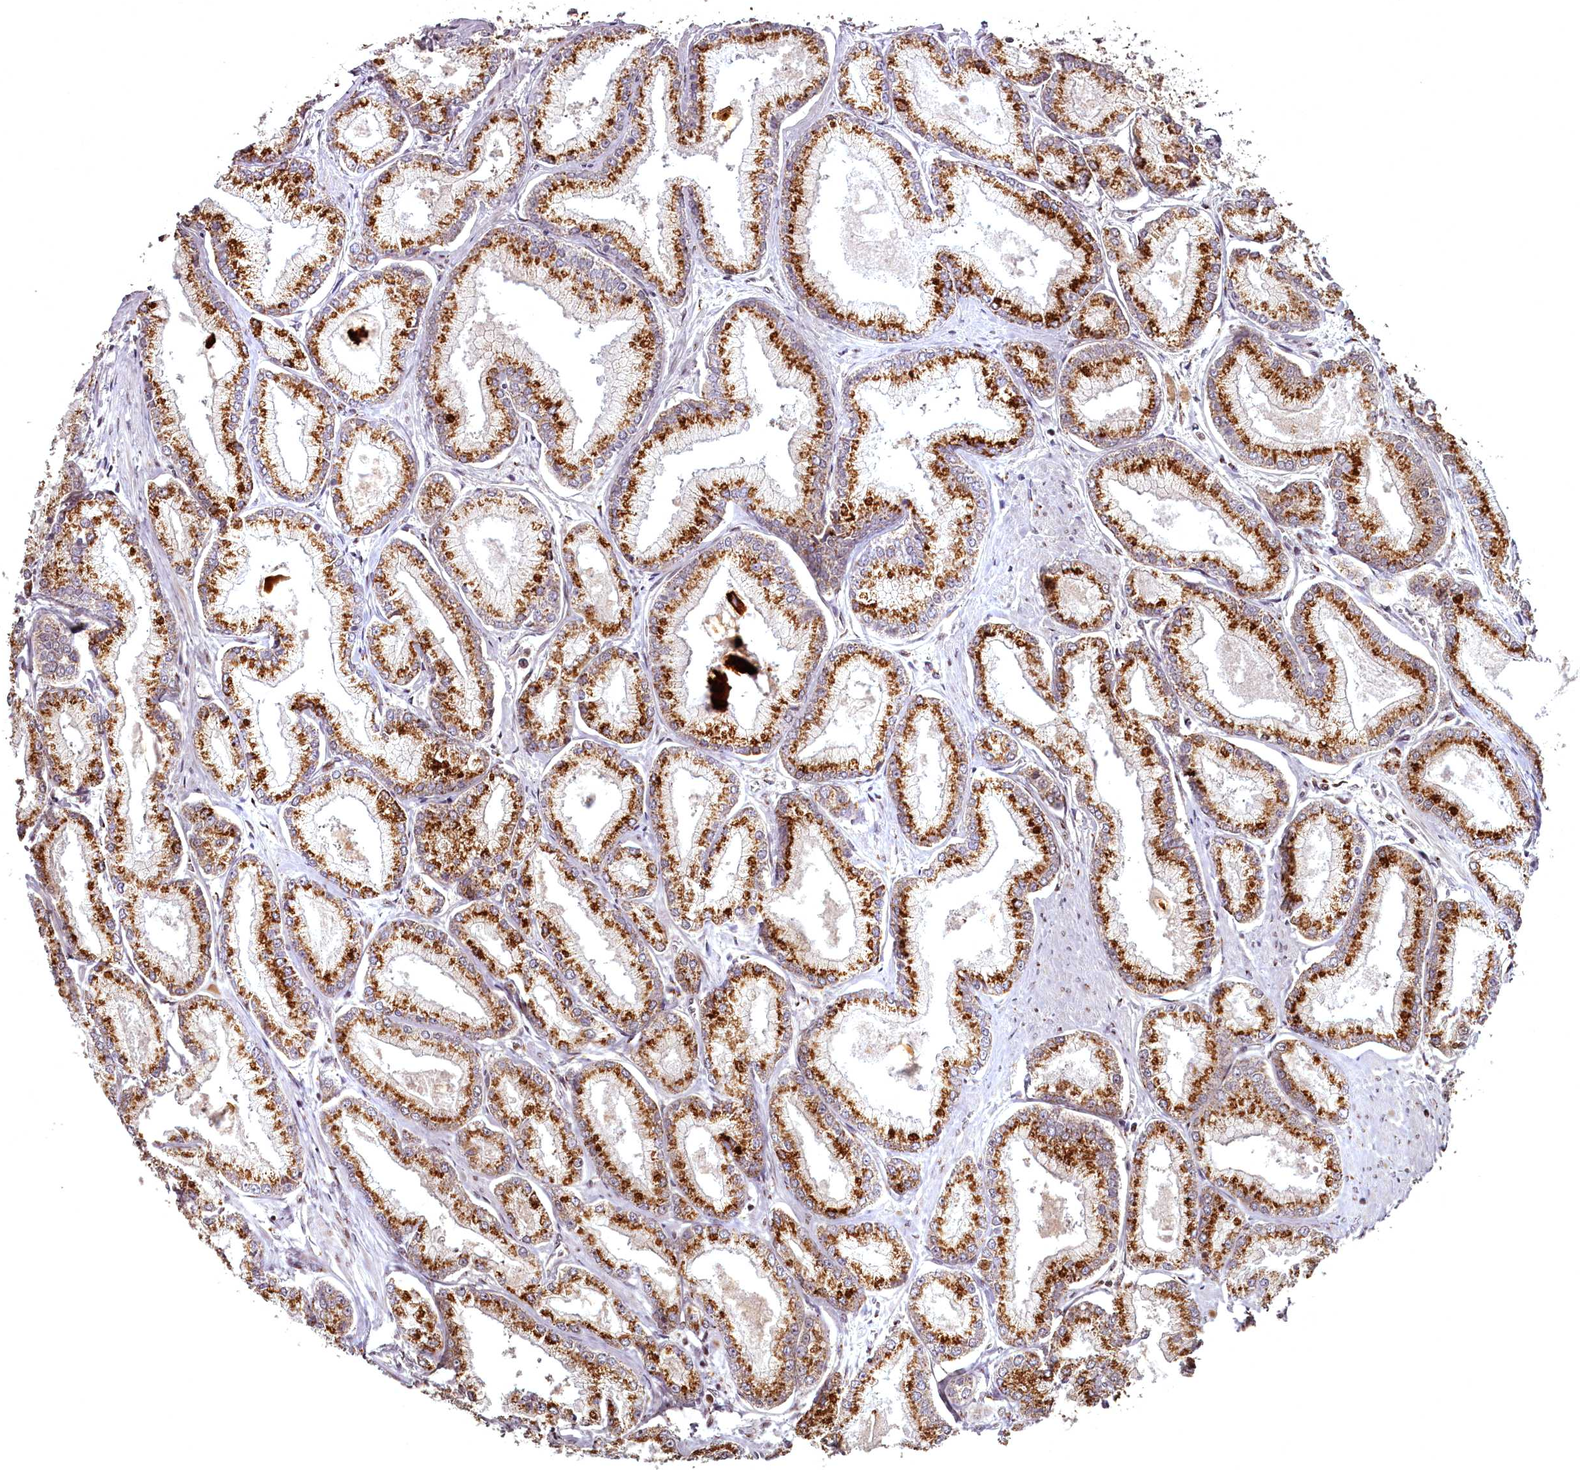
{"staining": {"intensity": "moderate", "quantity": ">75%", "location": "cytoplasmic/membranous"}, "tissue": "prostate cancer", "cell_type": "Tumor cells", "image_type": "cancer", "snomed": [{"axis": "morphology", "description": "Adenocarcinoma, Low grade"}, {"axis": "topography", "description": "Prostate"}], "caption": "Prostate cancer tissue displays moderate cytoplasmic/membranous expression in approximately >75% of tumor cells, visualized by immunohistochemistry.", "gene": "CEP83", "patient": {"sex": "male", "age": 74}}